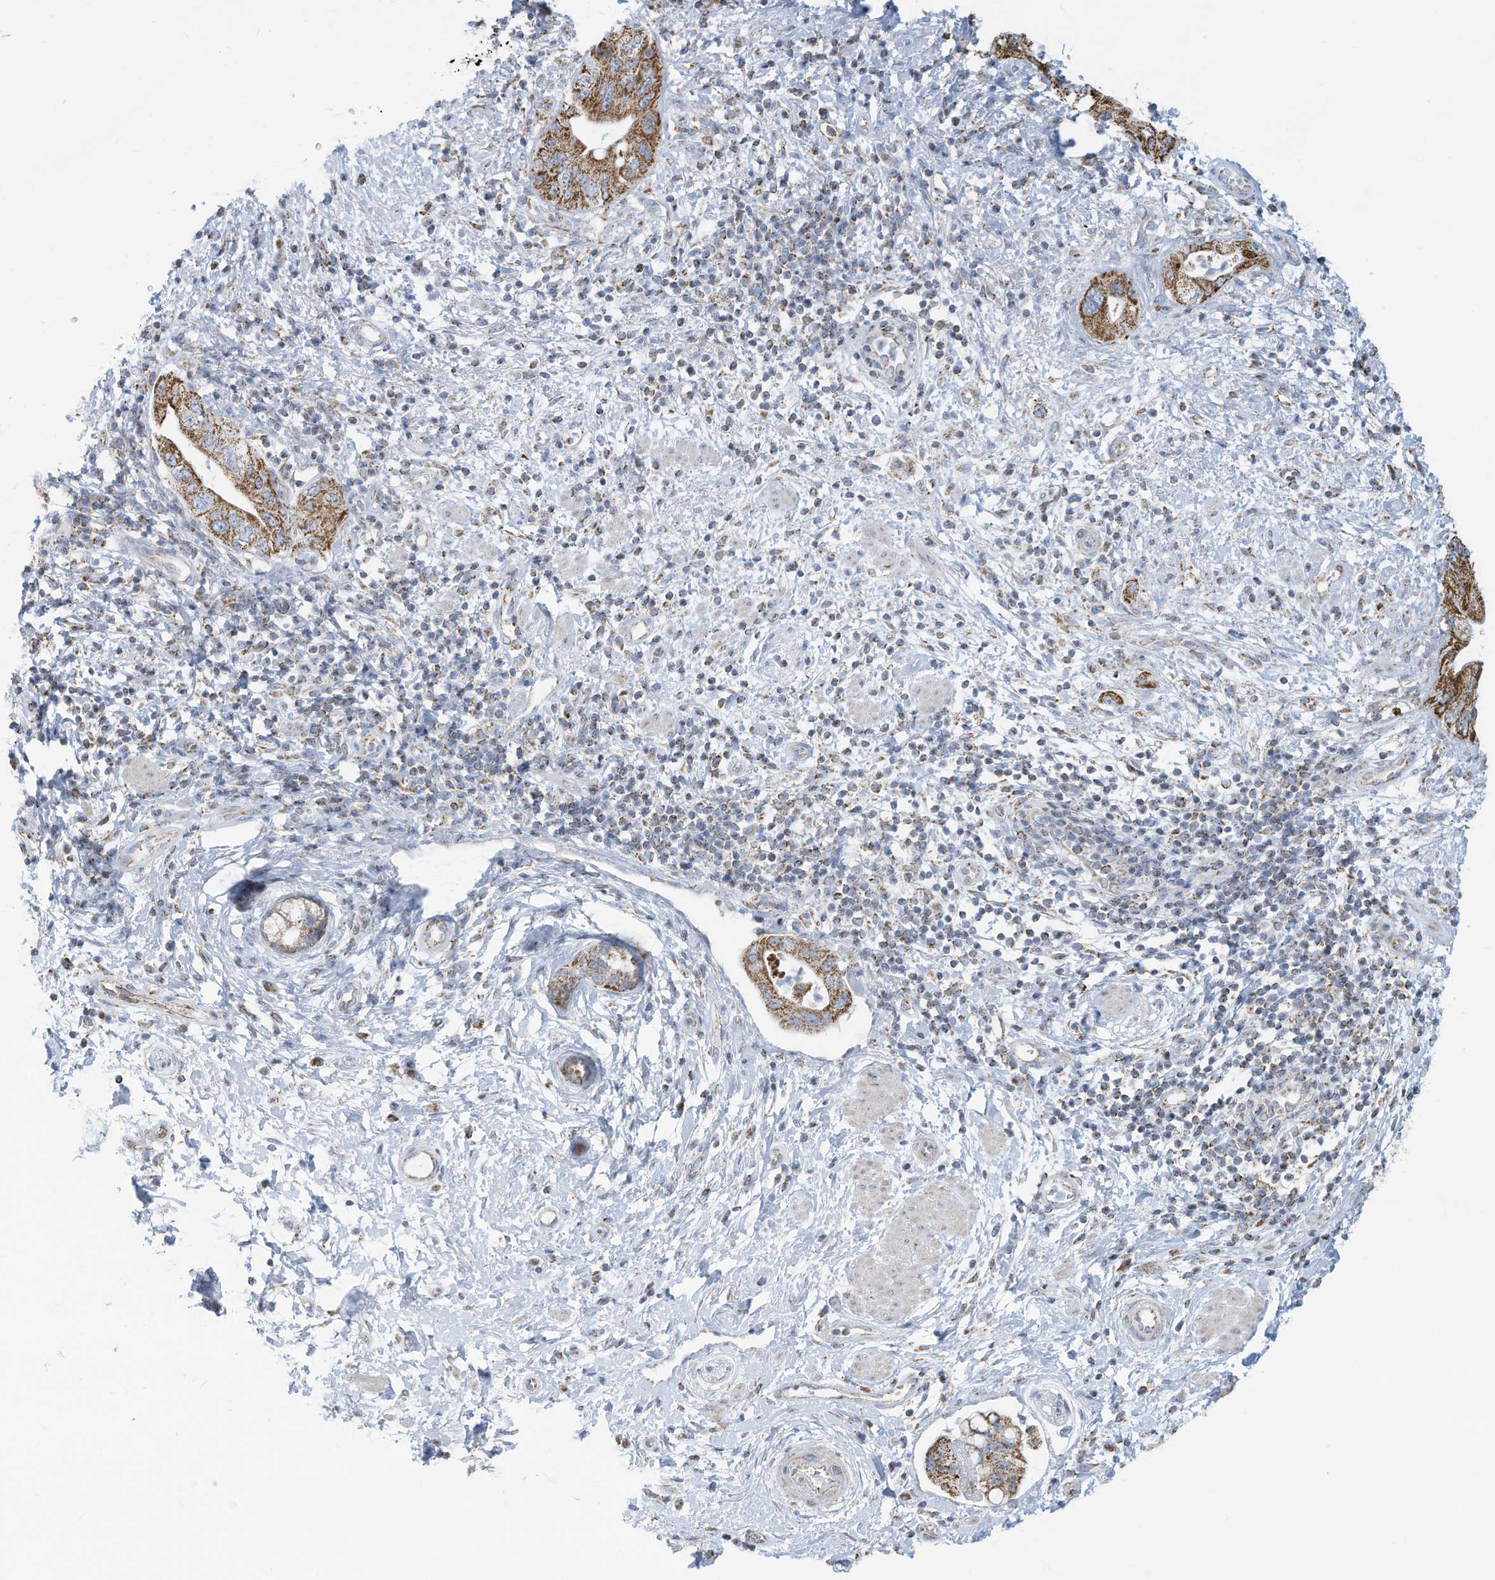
{"staining": {"intensity": "moderate", "quantity": "25%-75%", "location": "cytoplasmic/membranous"}, "tissue": "pancreatic cancer", "cell_type": "Tumor cells", "image_type": "cancer", "snomed": [{"axis": "morphology", "description": "Adenocarcinoma, NOS"}, {"axis": "topography", "description": "Pancreas"}], "caption": "There is medium levels of moderate cytoplasmic/membranous positivity in tumor cells of pancreatic adenocarcinoma, as demonstrated by immunohistochemical staining (brown color).", "gene": "NLN", "patient": {"sex": "female", "age": 73}}